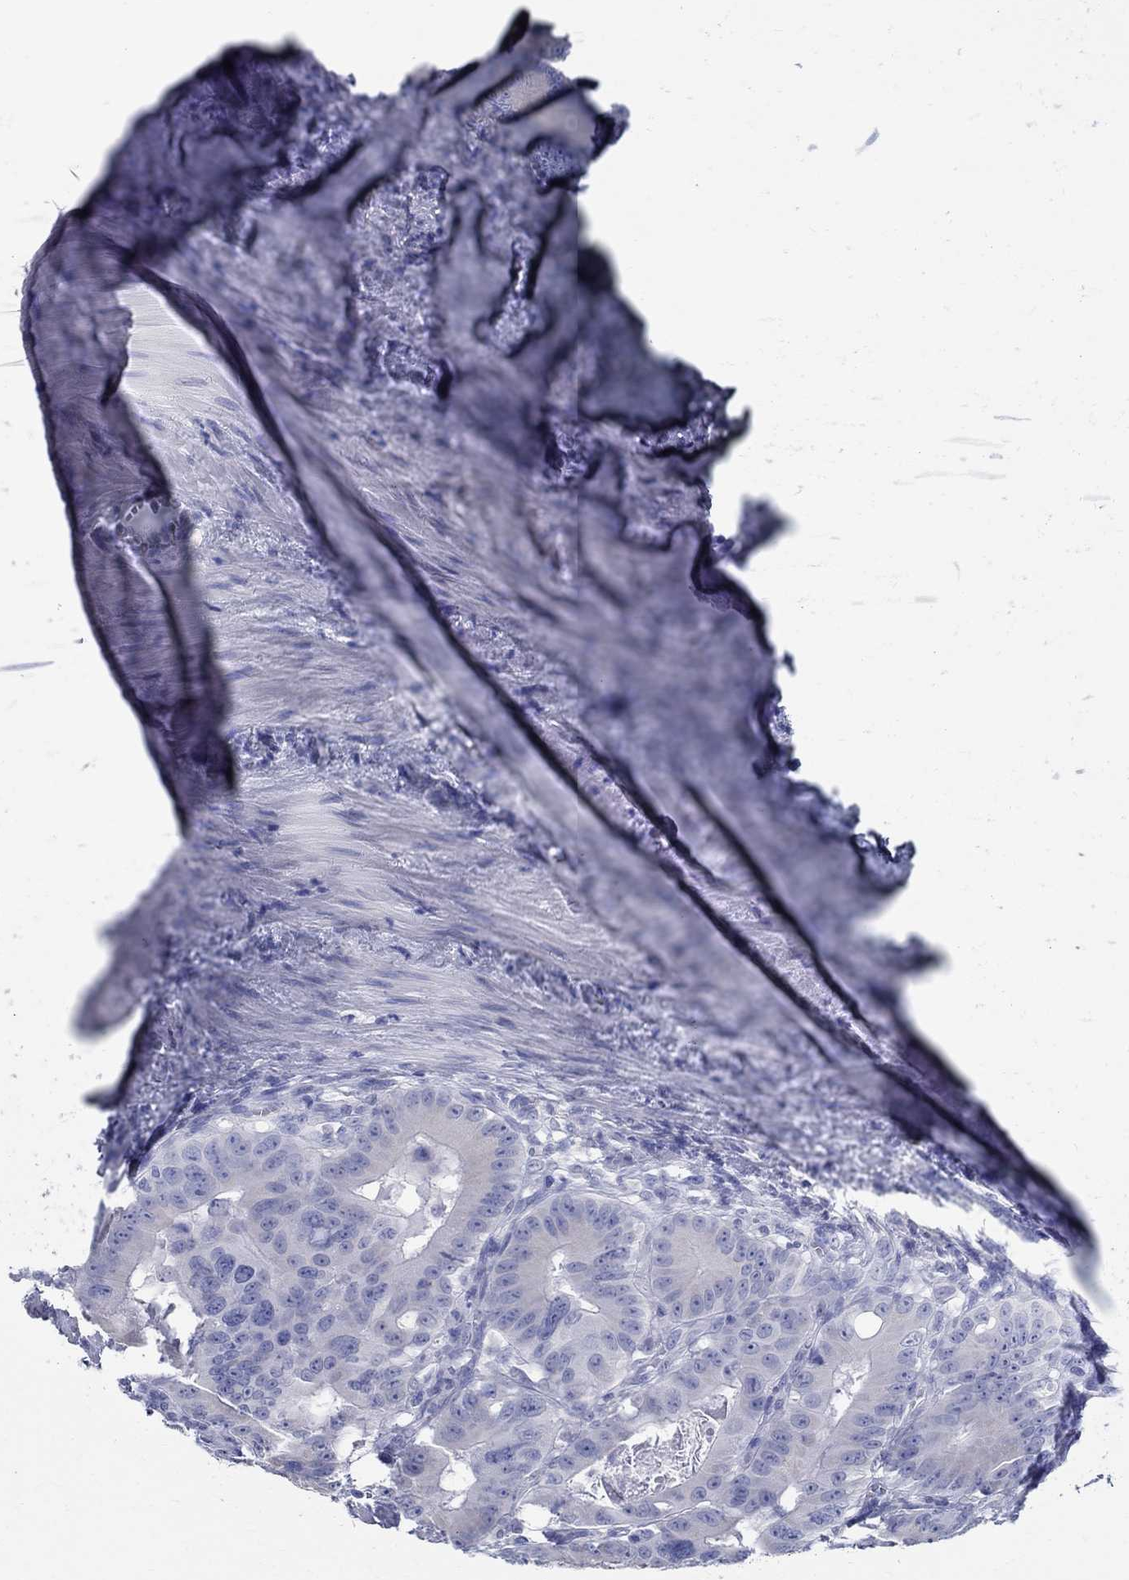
{"staining": {"intensity": "negative", "quantity": "none", "location": "none"}, "tissue": "colorectal cancer", "cell_type": "Tumor cells", "image_type": "cancer", "snomed": [{"axis": "morphology", "description": "Adenocarcinoma, NOS"}, {"axis": "topography", "description": "Rectum"}], "caption": "Immunohistochemistry (IHC) histopathology image of neoplastic tissue: human colorectal cancer (adenocarcinoma) stained with DAB (3,3'-diaminobenzidine) shows no significant protein staining in tumor cells. (Stains: DAB (3,3'-diaminobenzidine) immunohistochemistry (IHC) with hematoxylin counter stain, Microscopy: brightfield microscopy at high magnification).", "gene": "TSPAN16", "patient": {"sex": "male", "age": 64}}